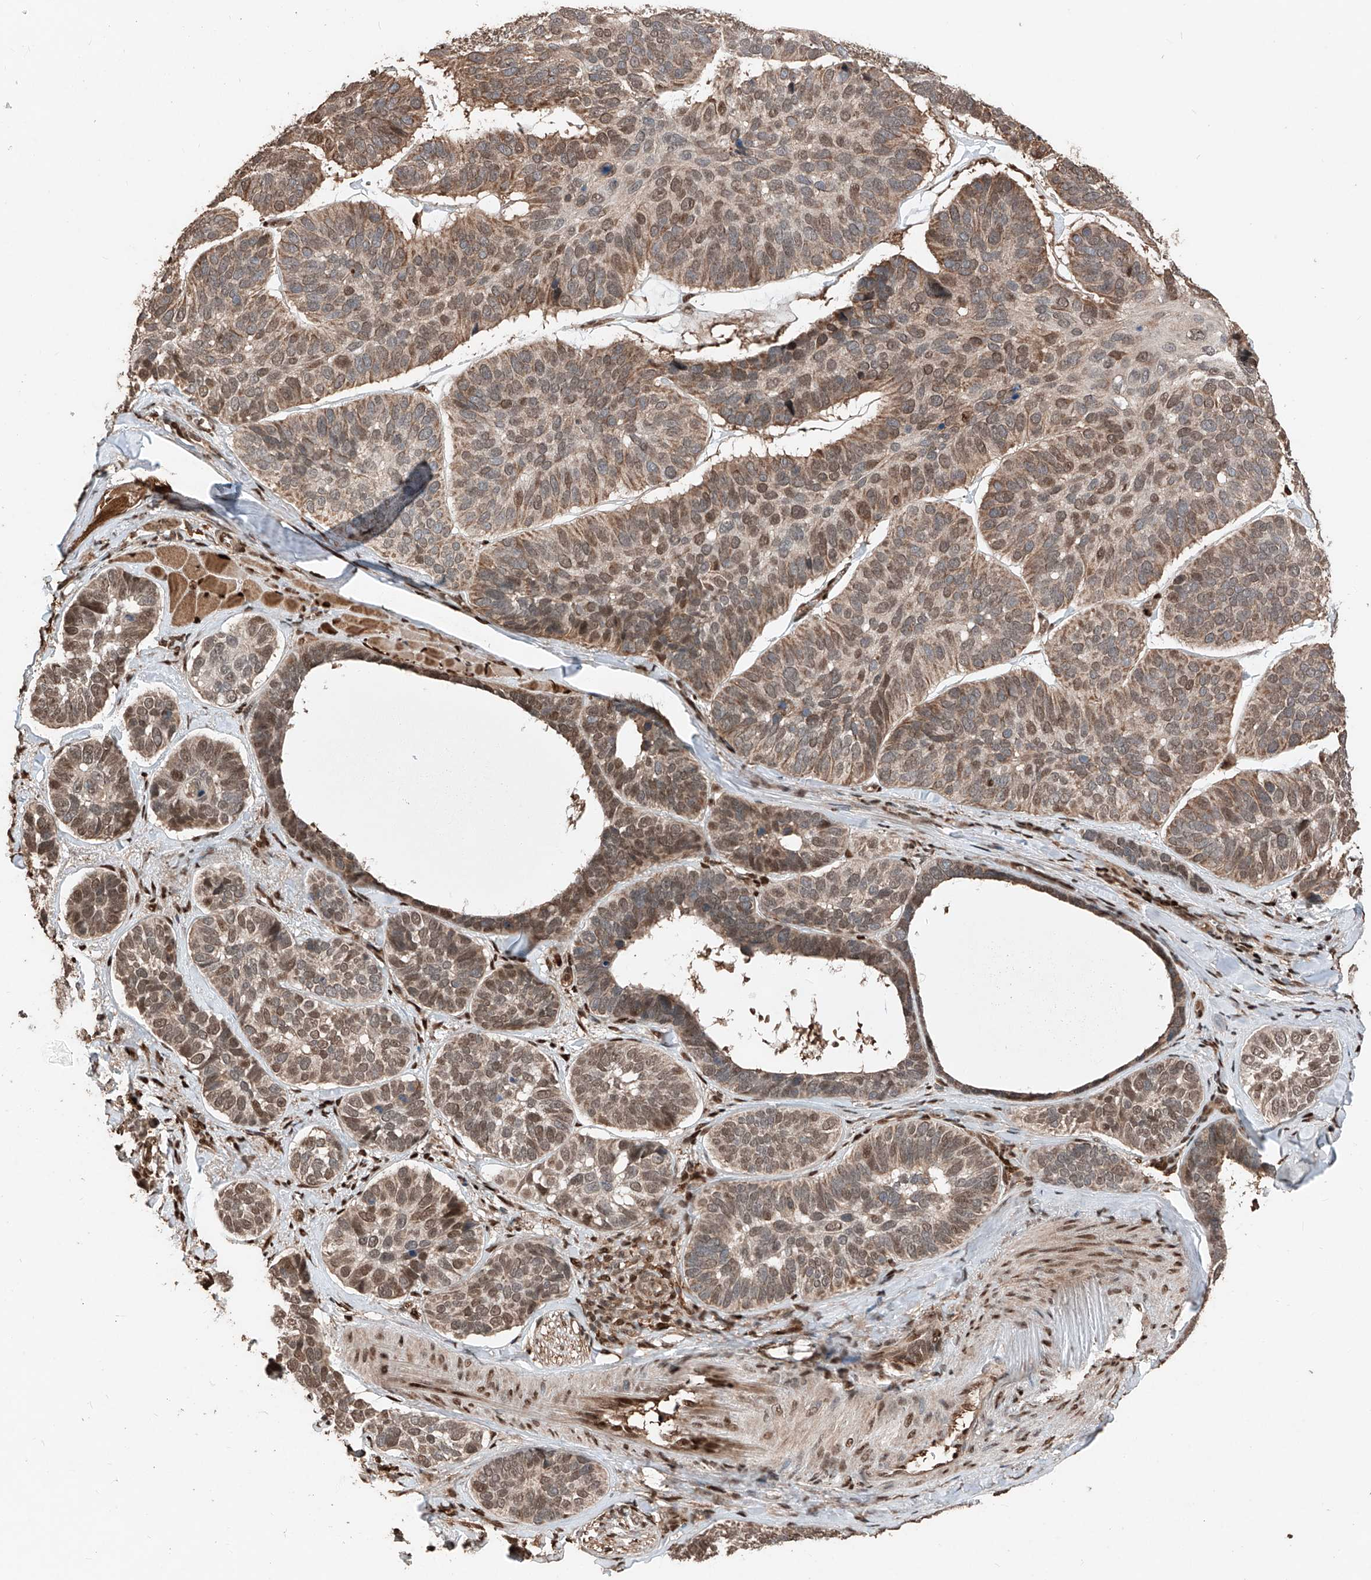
{"staining": {"intensity": "moderate", "quantity": "25%-75%", "location": "cytoplasmic/membranous,nuclear"}, "tissue": "skin cancer", "cell_type": "Tumor cells", "image_type": "cancer", "snomed": [{"axis": "morphology", "description": "Basal cell carcinoma"}, {"axis": "topography", "description": "Skin"}], "caption": "Skin cancer was stained to show a protein in brown. There is medium levels of moderate cytoplasmic/membranous and nuclear staining in approximately 25%-75% of tumor cells.", "gene": "RMND1", "patient": {"sex": "male", "age": 62}}